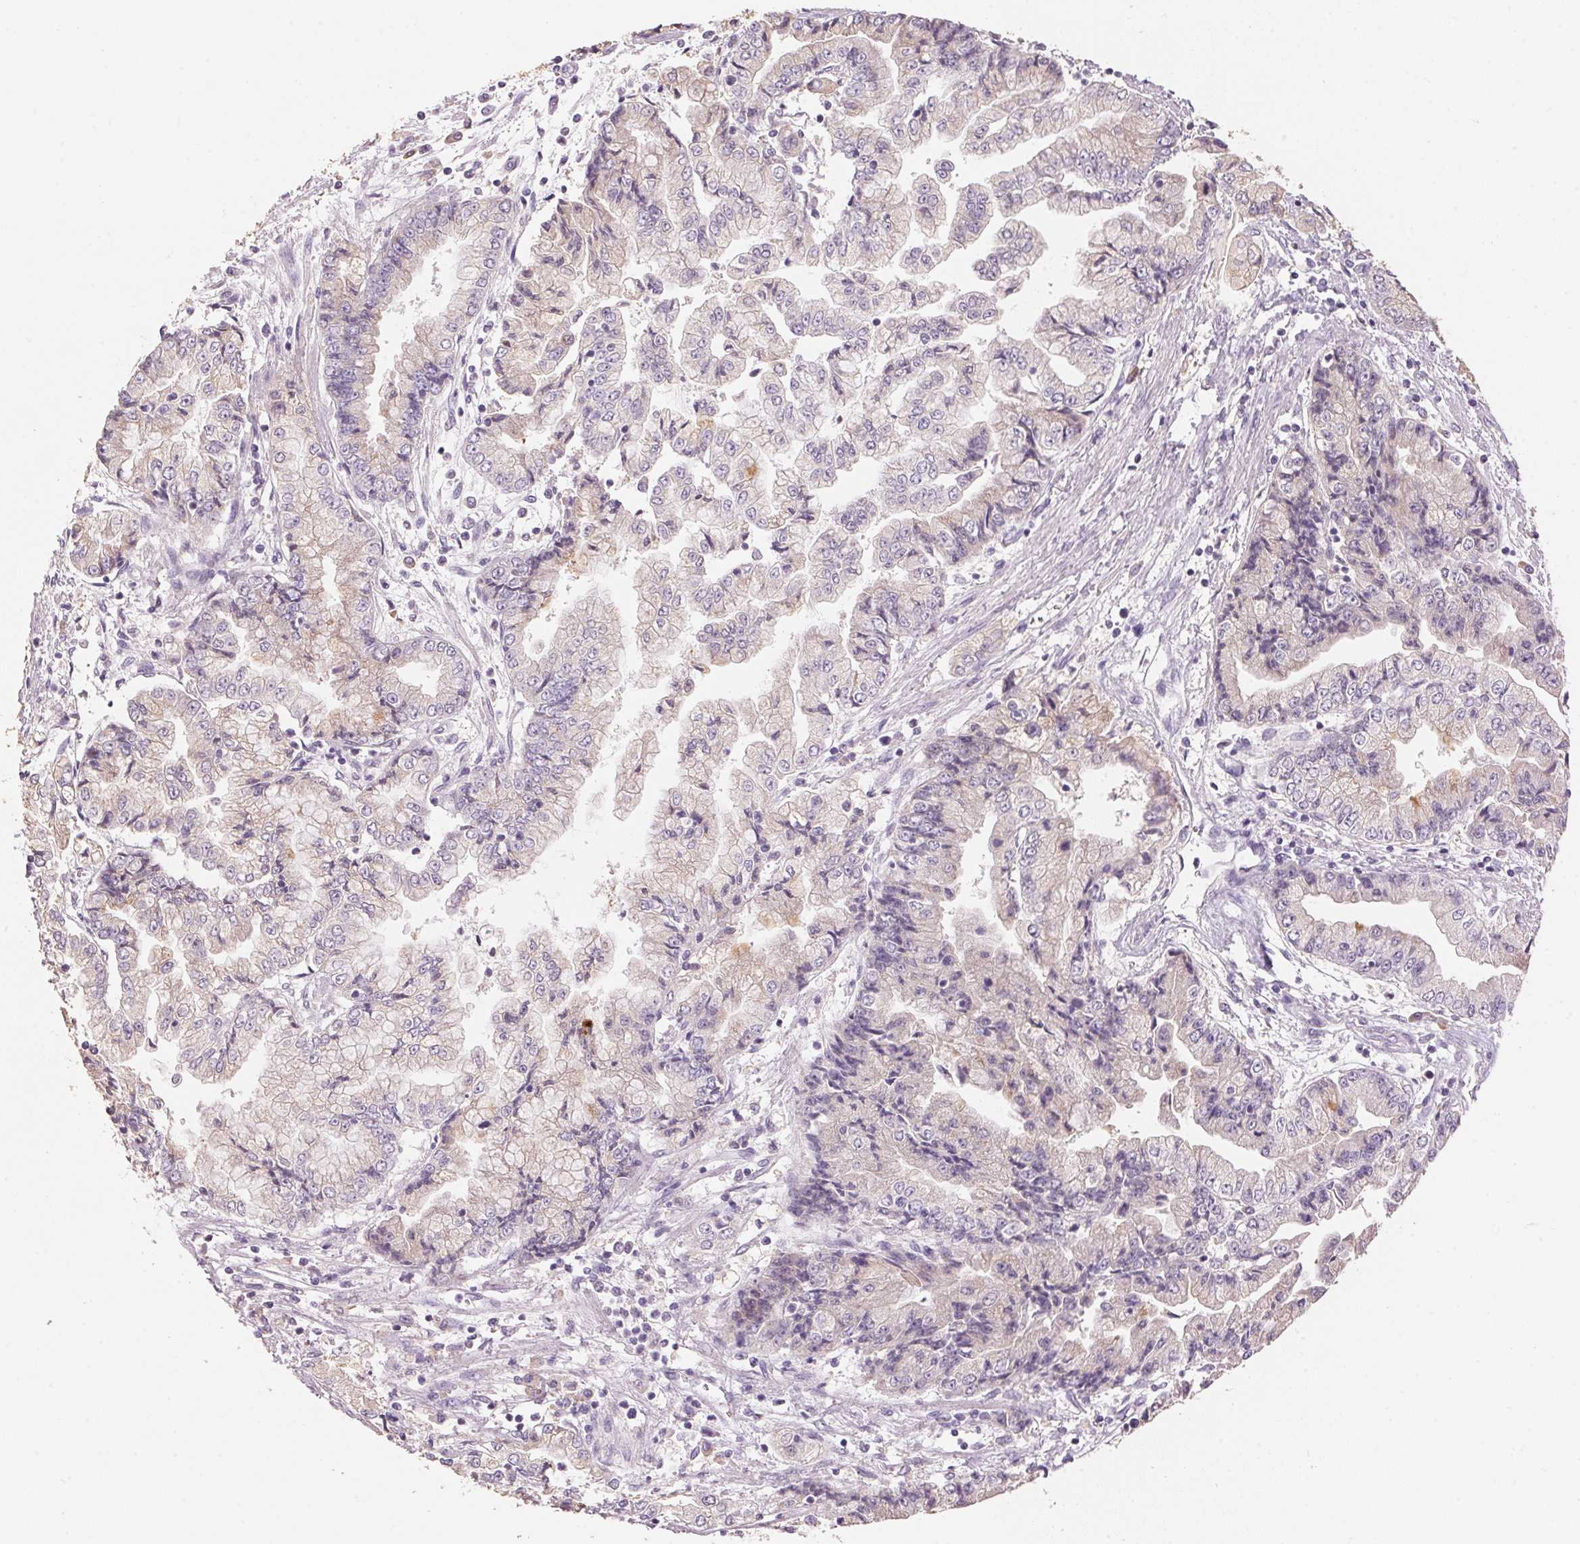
{"staining": {"intensity": "negative", "quantity": "none", "location": "none"}, "tissue": "stomach cancer", "cell_type": "Tumor cells", "image_type": "cancer", "snomed": [{"axis": "morphology", "description": "Adenocarcinoma, NOS"}, {"axis": "topography", "description": "Stomach, upper"}], "caption": "Immunohistochemistry (IHC) image of human stomach cancer (adenocarcinoma) stained for a protein (brown), which exhibits no staining in tumor cells.", "gene": "LYZL6", "patient": {"sex": "female", "age": 74}}